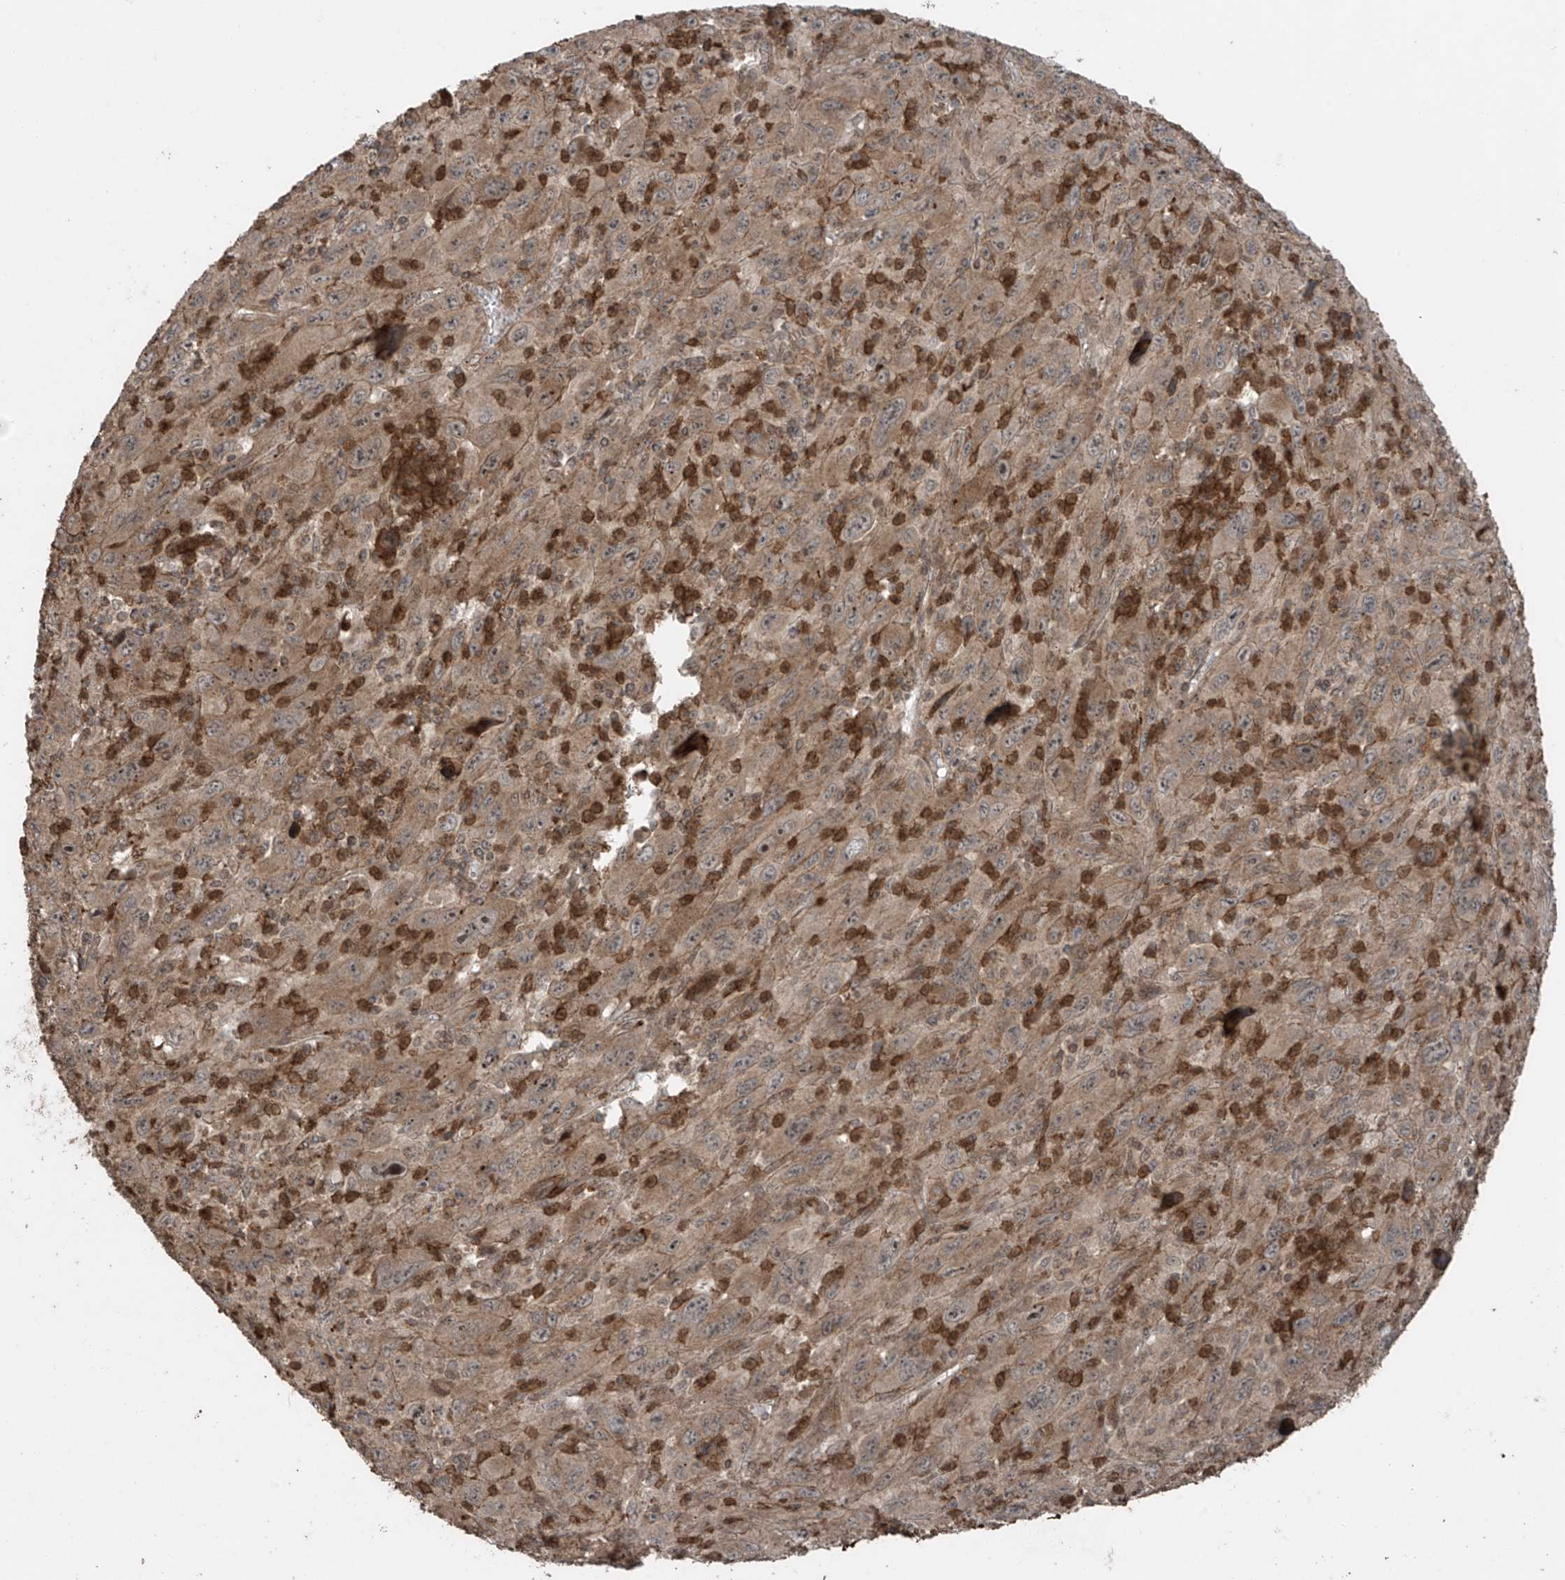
{"staining": {"intensity": "moderate", "quantity": ">75%", "location": "cytoplasmic/membranous"}, "tissue": "melanoma", "cell_type": "Tumor cells", "image_type": "cancer", "snomed": [{"axis": "morphology", "description": "Malignant melanoma, Metastatic site"}, {"axis": "topography", "description": "Skin"}], "caption": "Human melanoma stained for a protein (brown) displays moderate cytoplasmic/membranous positive staining in about >75% of tumor cells.", "gene": "PGPEP1", "patient": {"sex": "female", "age": 56}}